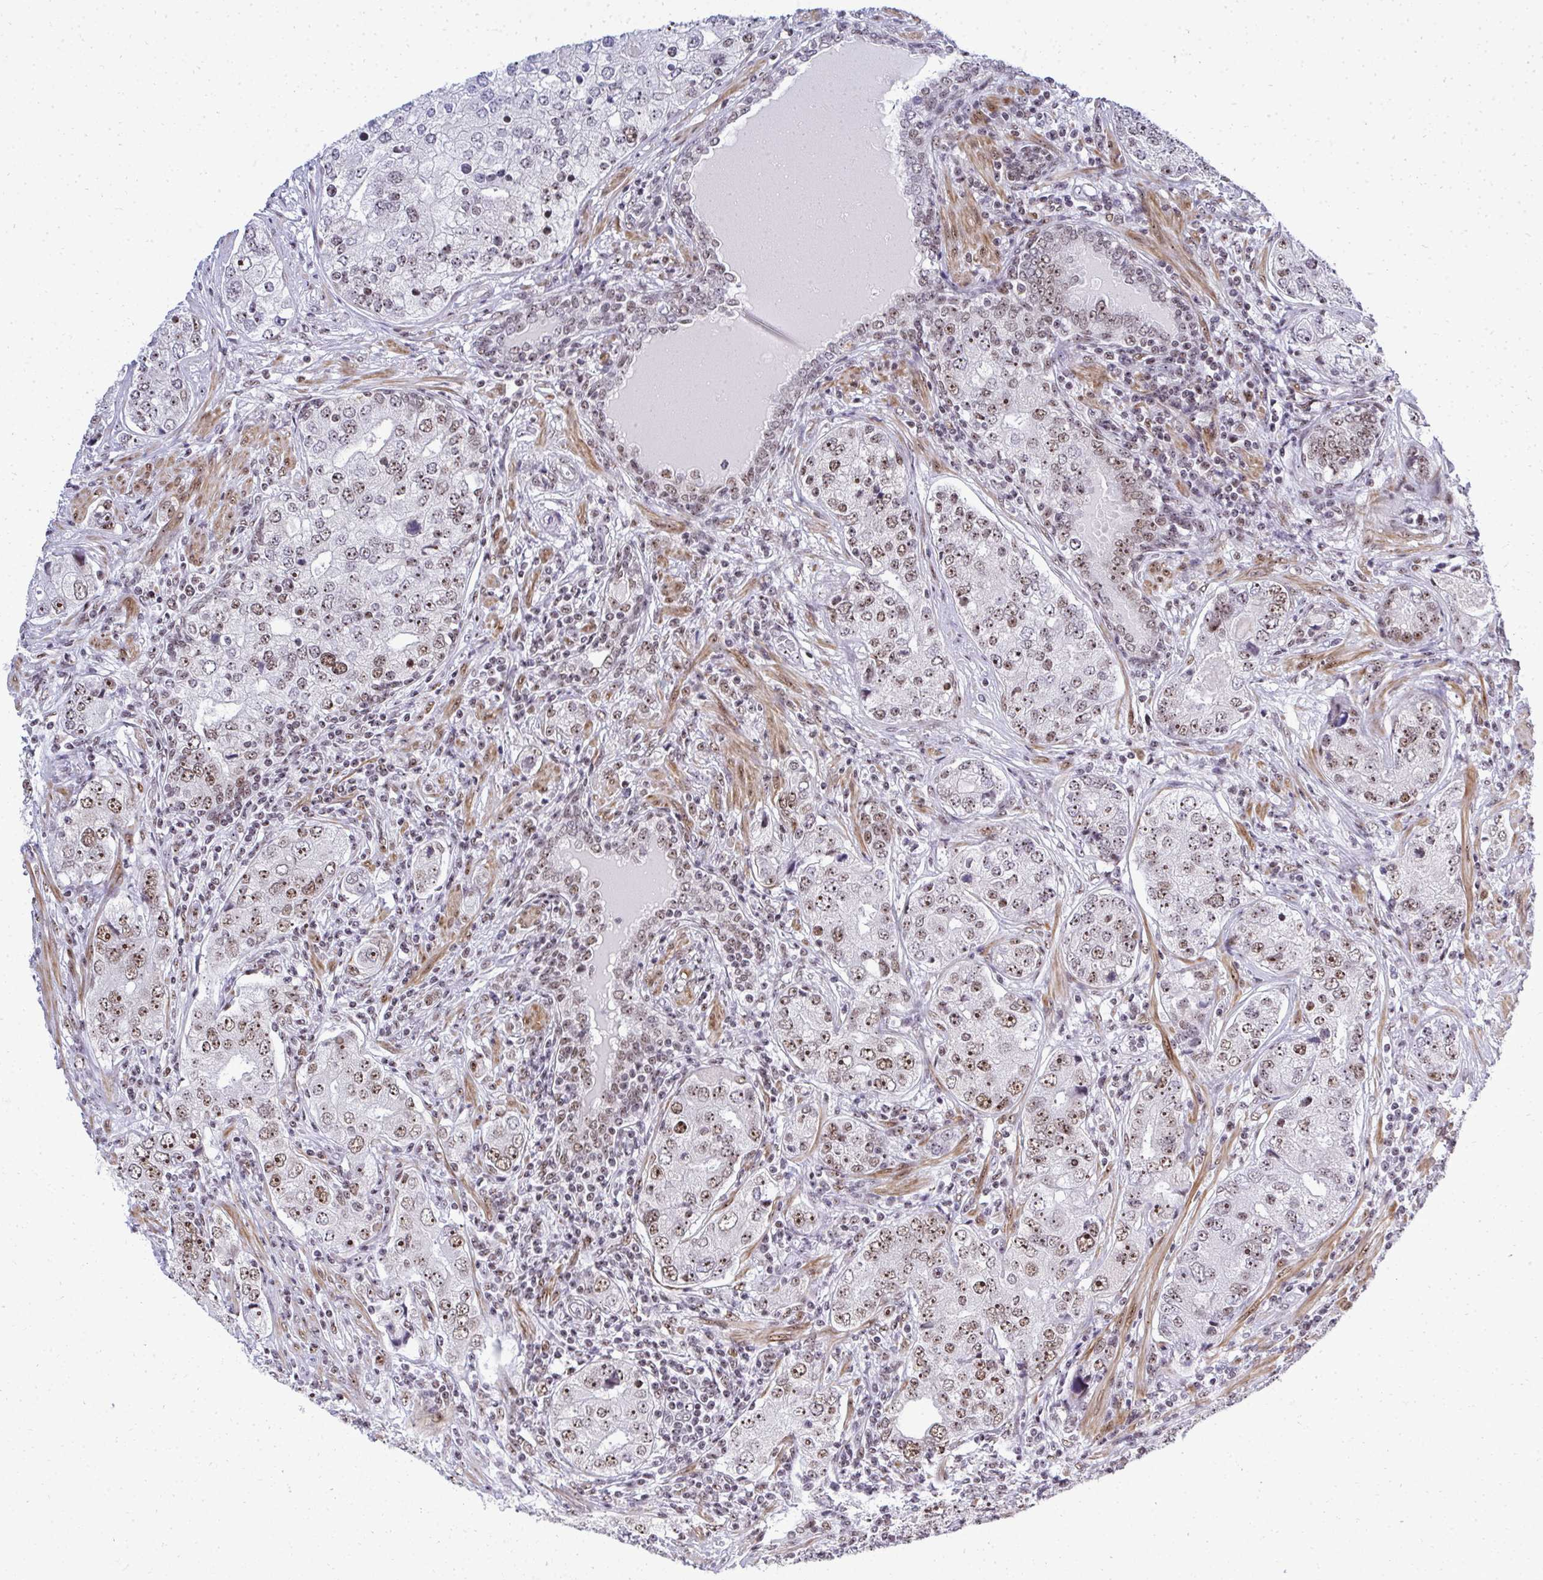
{"staining": {"intensity": "moderate", "quantity": "25%-75%", "location": "nuclear"}, "tissue": "prostate cancer", "cell_type": "Tumor cells", "image_type": "cancer", "snomed": [{"axis": "morphology", "description": "Adenocarcinoma, High grade"}, {"axis": "topography", "description": "Prostate"}], "caption": "Immunohistochemical staining of adenocarcinoma (high-grade) (prostate) demonstrates medium levels of moderate nuclear staining in about 25%-75% of tumor cells.", "gene": "SIRT7", "patient": {"sex": "male", "age": 60}}